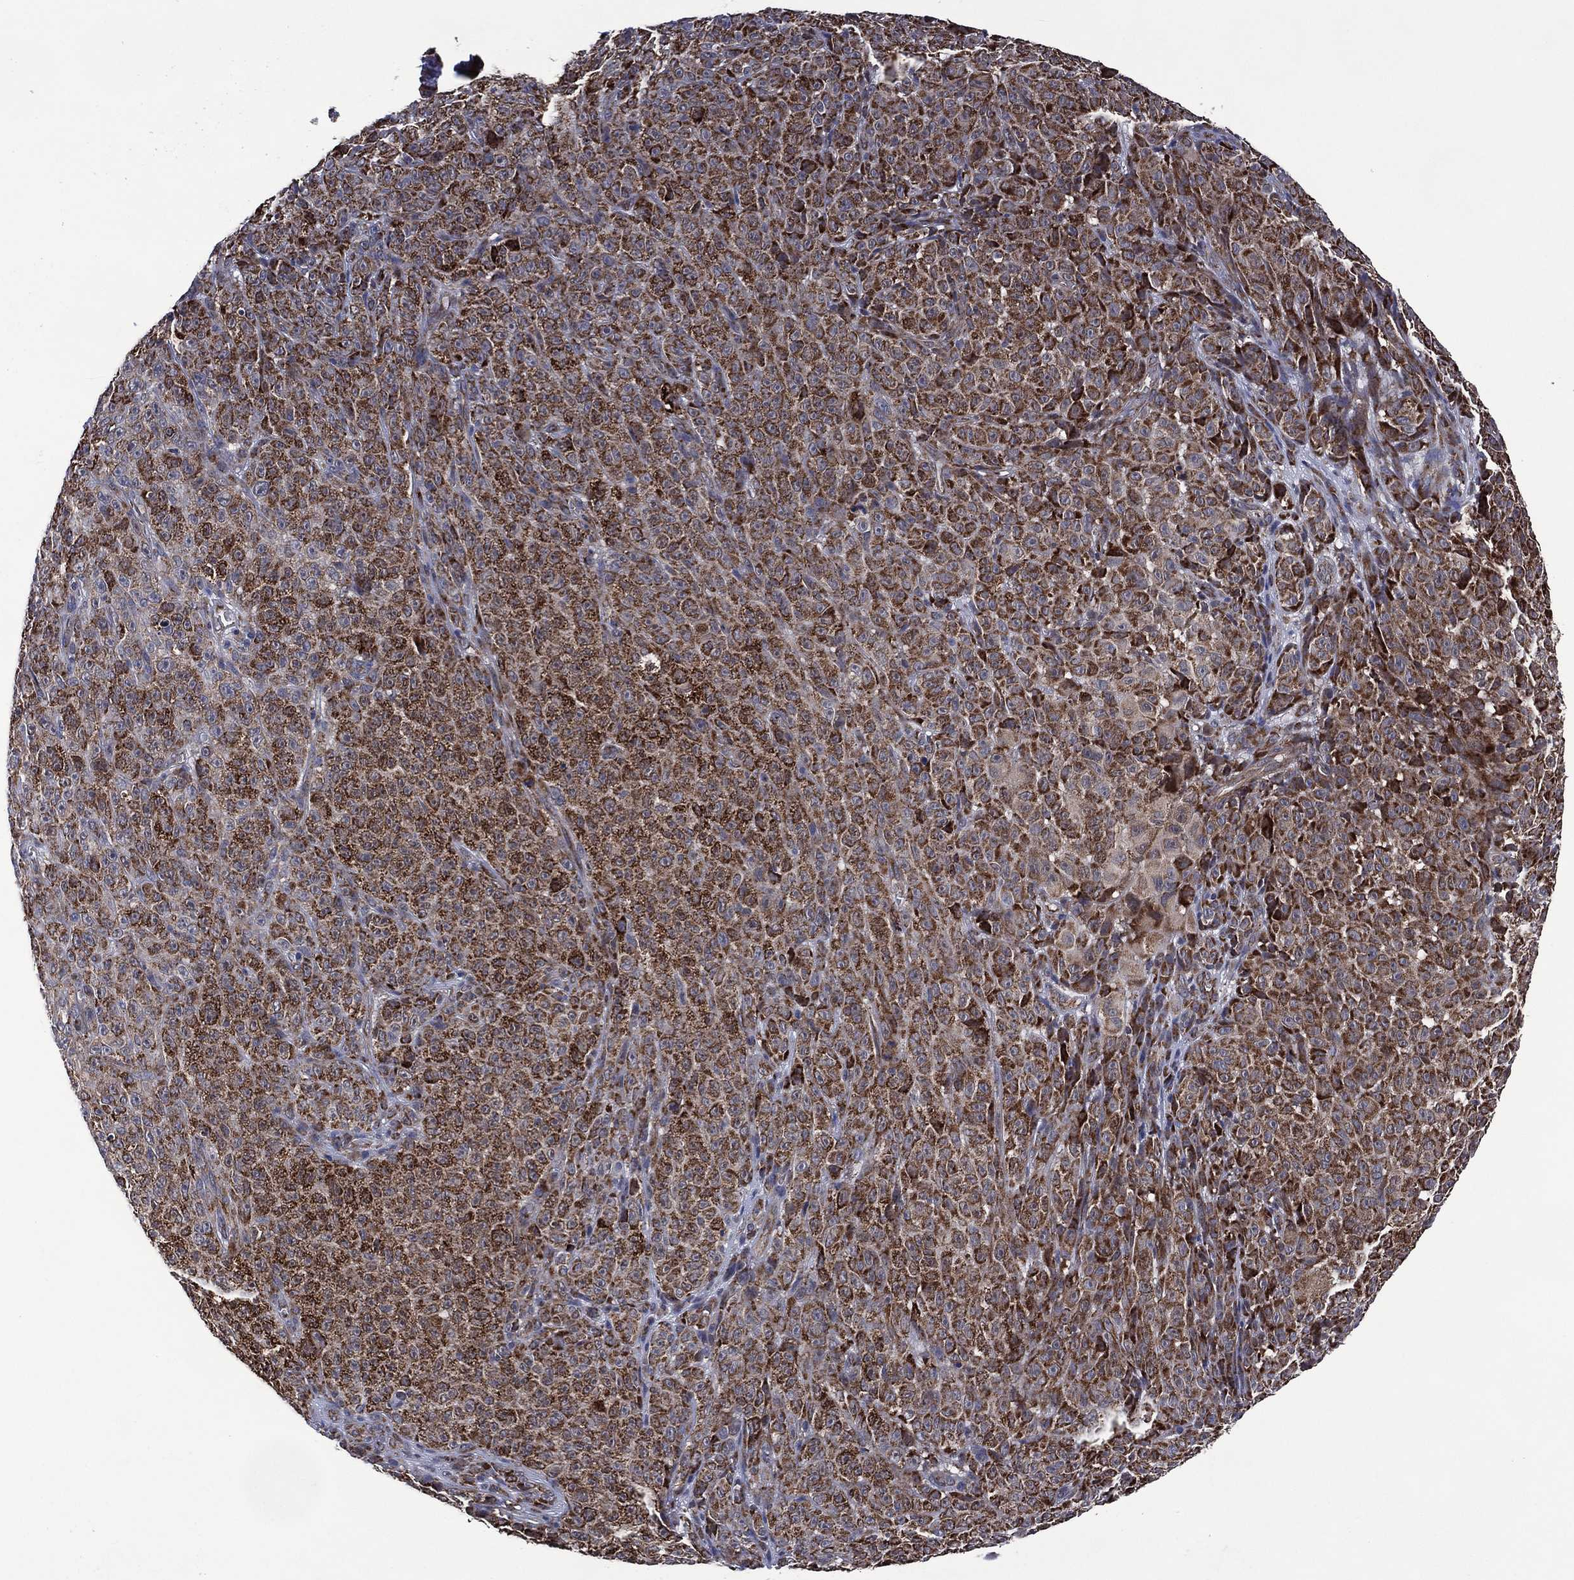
{"staining": {"intensity": "strong", "quantity": ">75%", "location": "cytoplasmic/membranous"}, "tissue": "melanoma", "cell_type": "Tumor cells", "image_type": "cancer", "snomed": [{"axis": "morphology", "description": "Malignant melanoma, NOS"}, {"axis": "topography", "description": "Skin"}], "caption": "Protein staining demonstrates strong cytoplasmic/membranous staining in about >75% of tumor cells in melanoma.", "gene": "HTD2", "patient": {"sex": "female", "age": 82}}